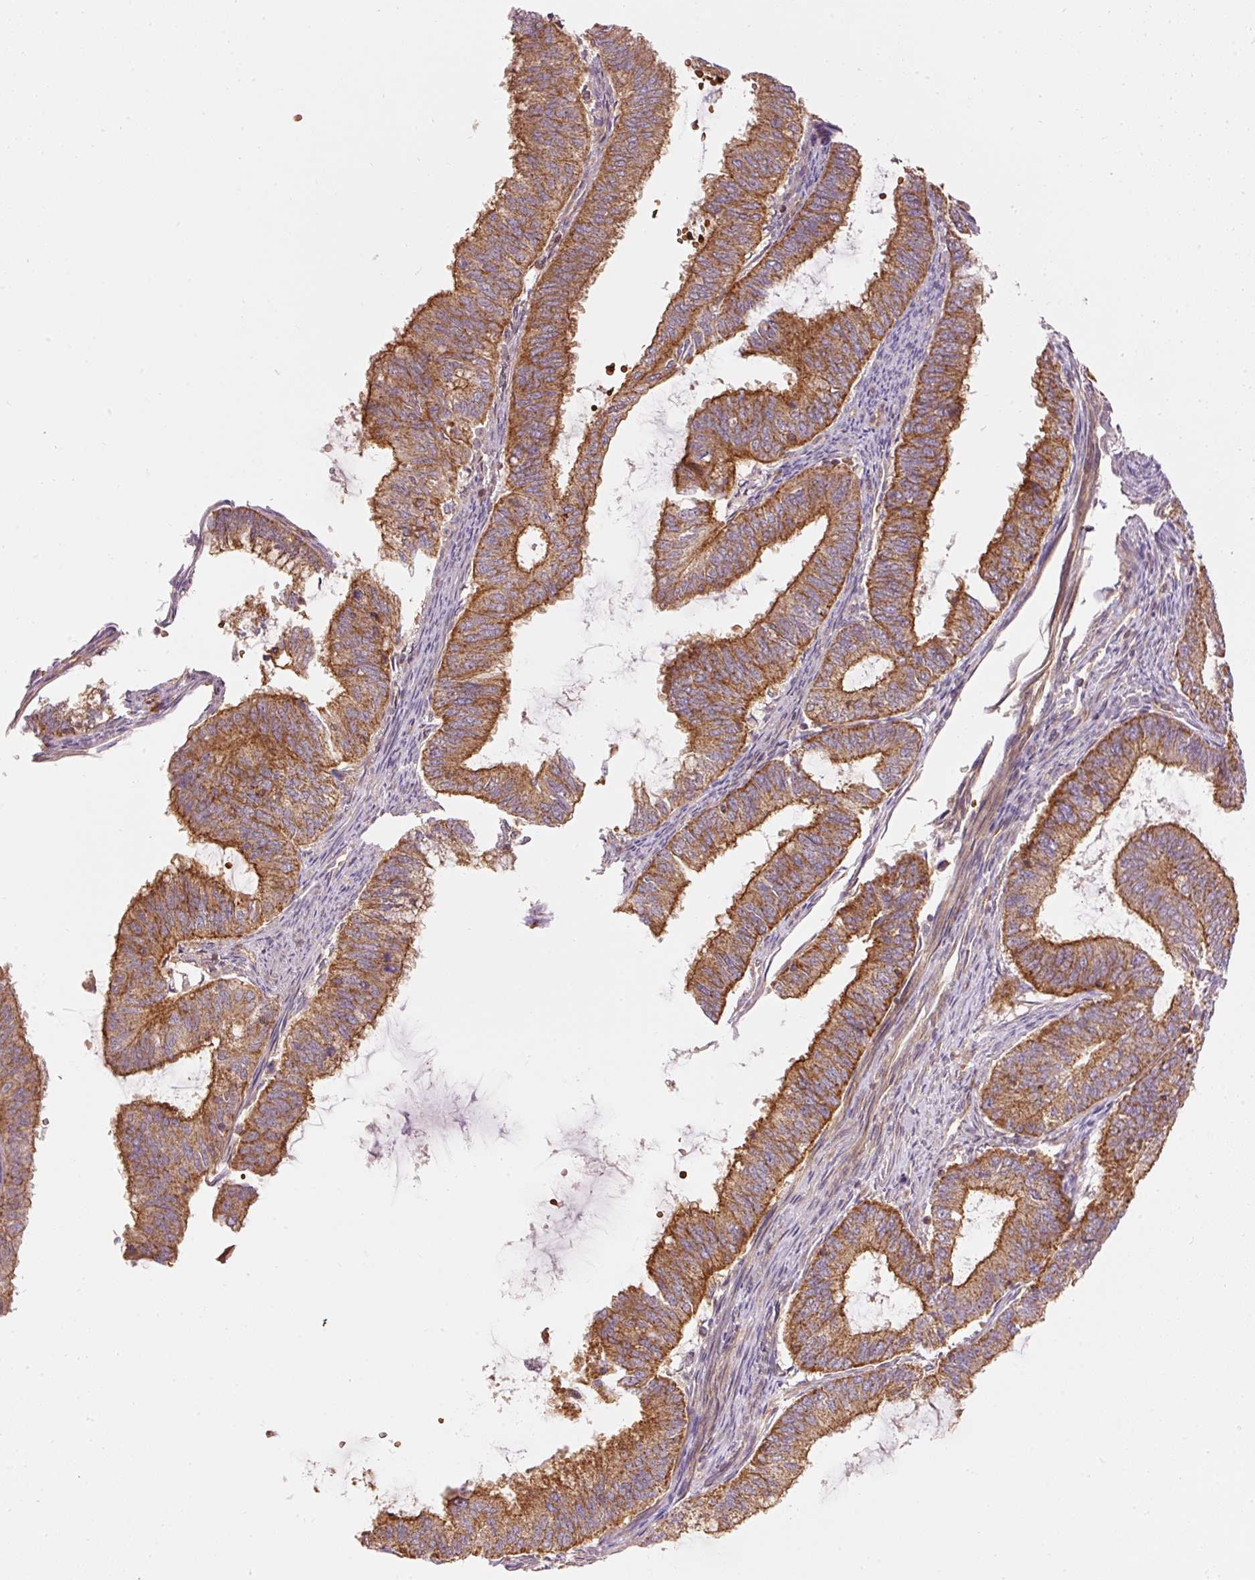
{"staining": {"intensity": "moderate", "quantity": ">75%", "location": "cytoplasmic/membranous"}, "tissue": "endometrial cancer", "cell_type": "Tumor cells", "image_type": "cancer", "snomed": [{"axis": "morphology", "description": "Adenocarcinoma, NOS"}, {"axis": "topography", "description": "Endometrium"}], "caption": "Endometrial adenocarcinoma tissue shows moderate cytoplasmic/membranous expression in about >75% of tumor cells, visualized by immunohistochemistry. Using DAB (brown) and hematoxylin (blue) stains, captured at high magnification using brightfield microscopy.", "gene": "ADCY4", "patient": {"sex": "female", "age": 51}}